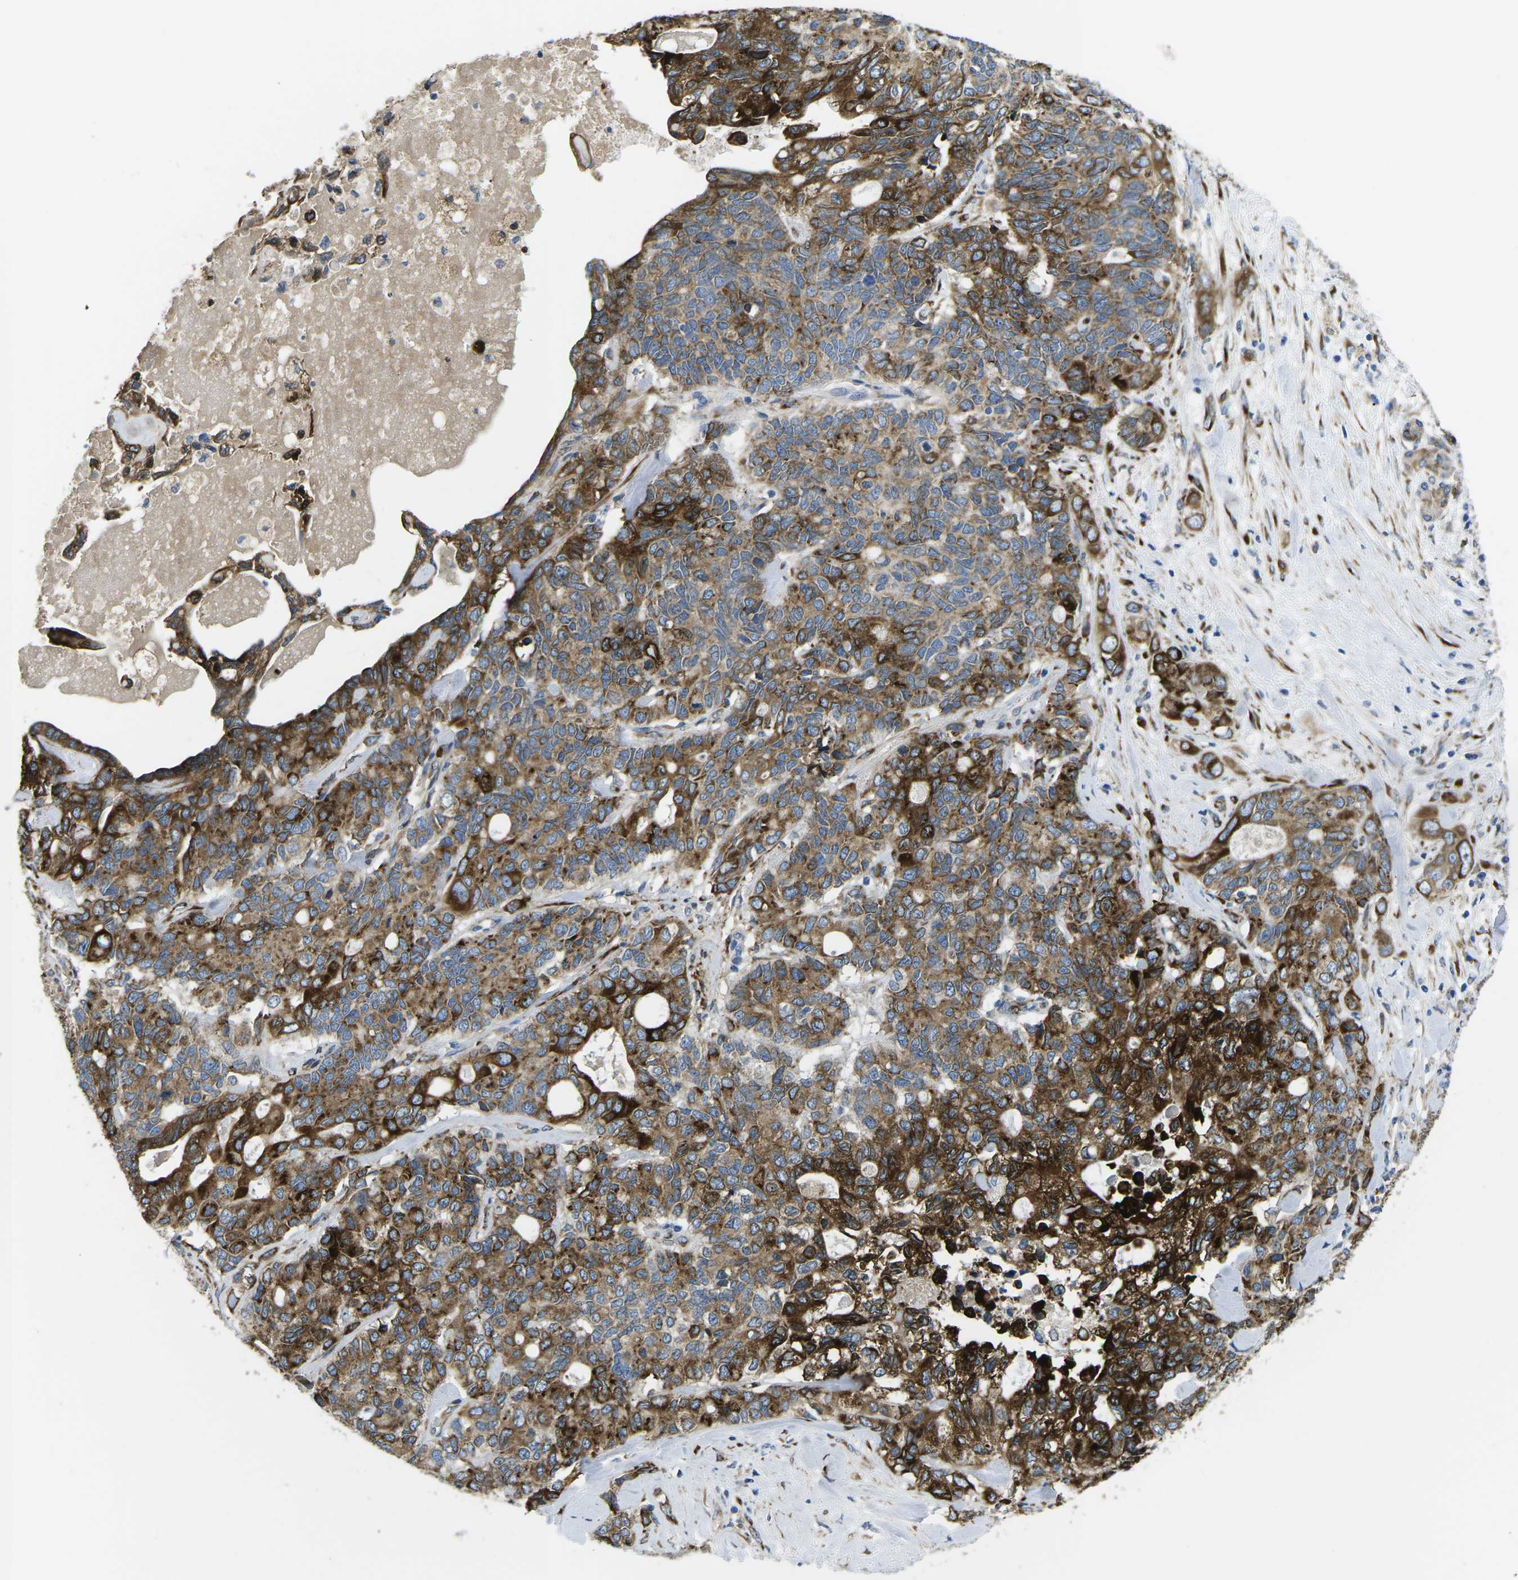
{"staining": {"intensity": "strong", "quantity": ">75%", "location": "cytoplasmic/membranous"}, "tissue": "pancreatic cancer", "cell_type": "Tumor cells", "image_type": "cancer", "snomed": [{"axis": "morphology", "description": "Adenocarcinoma, NOS"}, {"axis": "topography", "description": "Pancreas"}], "caption": "A brown stain labels strong cytoplasmic/membranous positivity of a protein in pancreatic cancer (adenocarcinoma) tumor cells. (Stains: DAB in brown, nuclei in blue, Microscopy: brightfield microscopy at high magnification).", "gene": "PDZD8", "patient": {"sex": "female", "age": 56}}